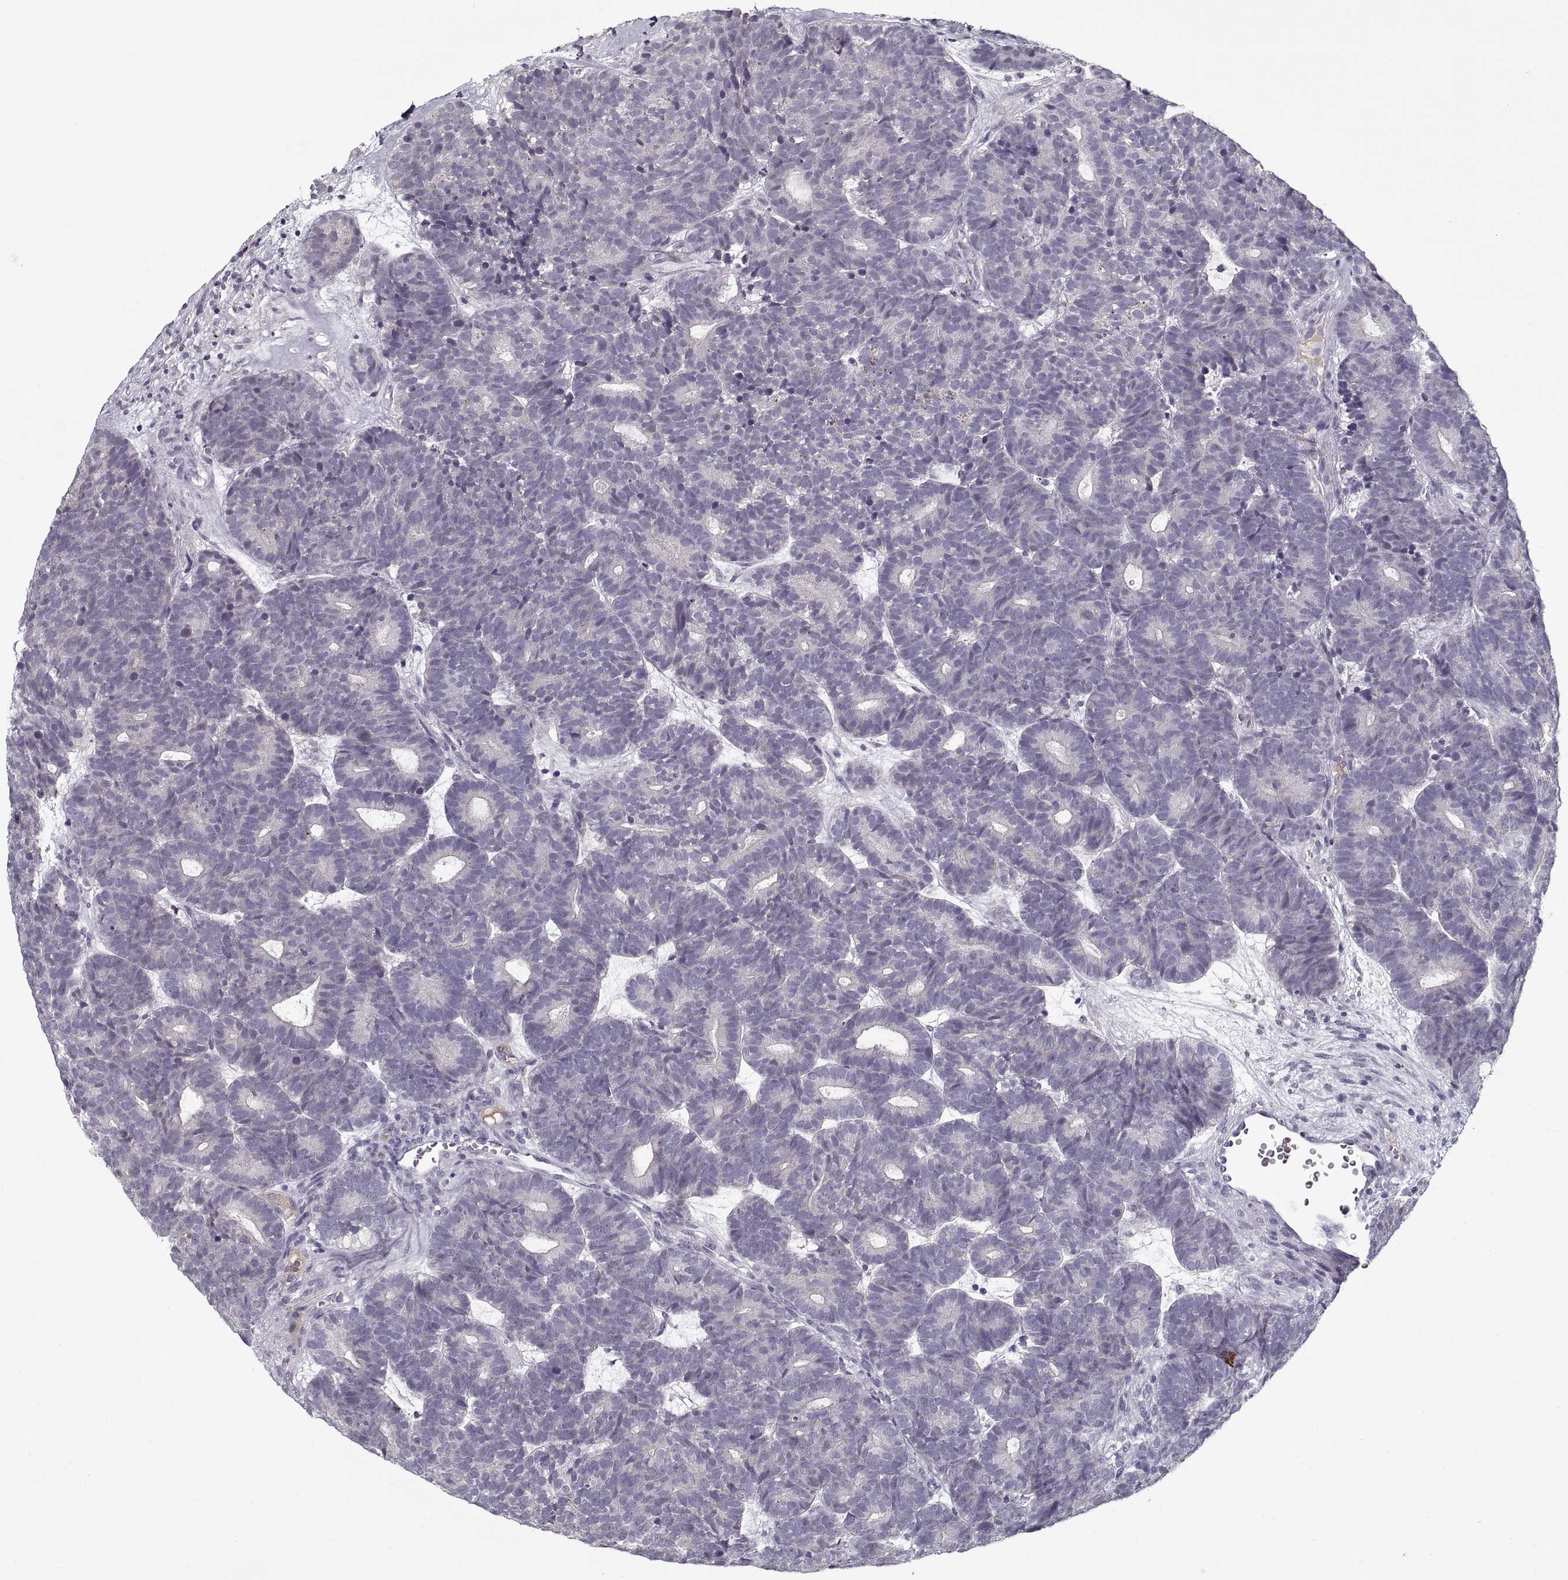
{"staining": {"intensity": "negative", "quantity": "none", "location": "none"}, "tissue": "head and neck cancer", "cell_type": "Tumor cells", "image_type": "cancer", "snomed": [{"axis": "morphology", "description": "Adenocarcinoma, NOS"}, {"axis": "topography", "description": "Head-Neck"}], "caption": "Immunohistochemistry (IHC) histopathology image of human head and neck cancer stained for a protein (brown), which demonstrates no positivity in tumor cells.", "gene": "GAD2", "patient": {"sex": "female", "age": 81}}